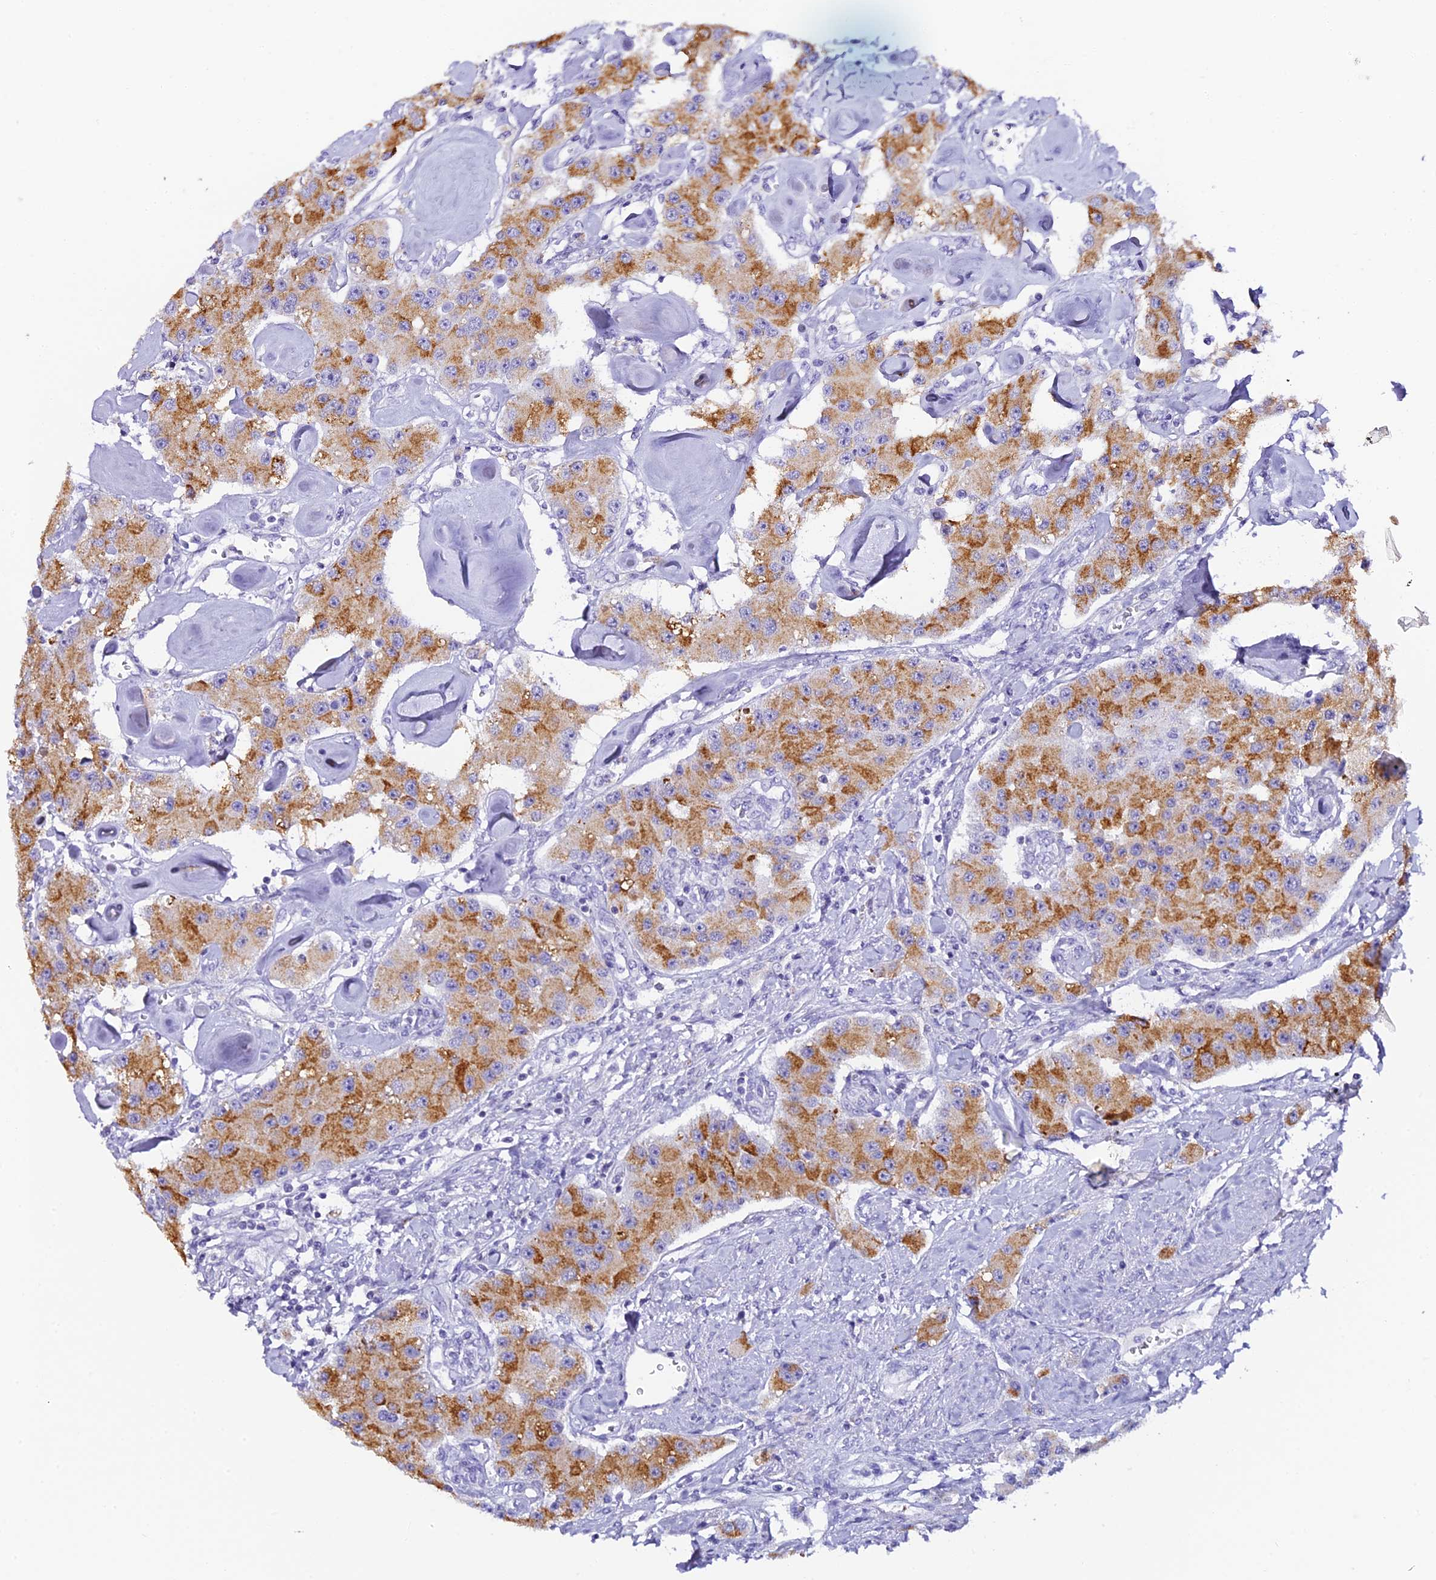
{"staining": {"intensity": "moderate", "quantity": ">75%", "location": "cytoplasmic/membranous"}, "tissue": "carcinoid", "cell_type": "Tumor cells", "image_type": "cancer", "snomed": [{"axis": "morphology", "description": "Carcinoid, malignant, NOS"}, {"axis": "topography", "description": "Pancreas"}], "caption": "Brown immunohistochemical staining in human carcinoid demonstrates moderate cytoplasmic/membranous staining in approximately >75% of tumor cells.", "gene": "C12orf29", "patient": {"sex": "male", "age": 41}}